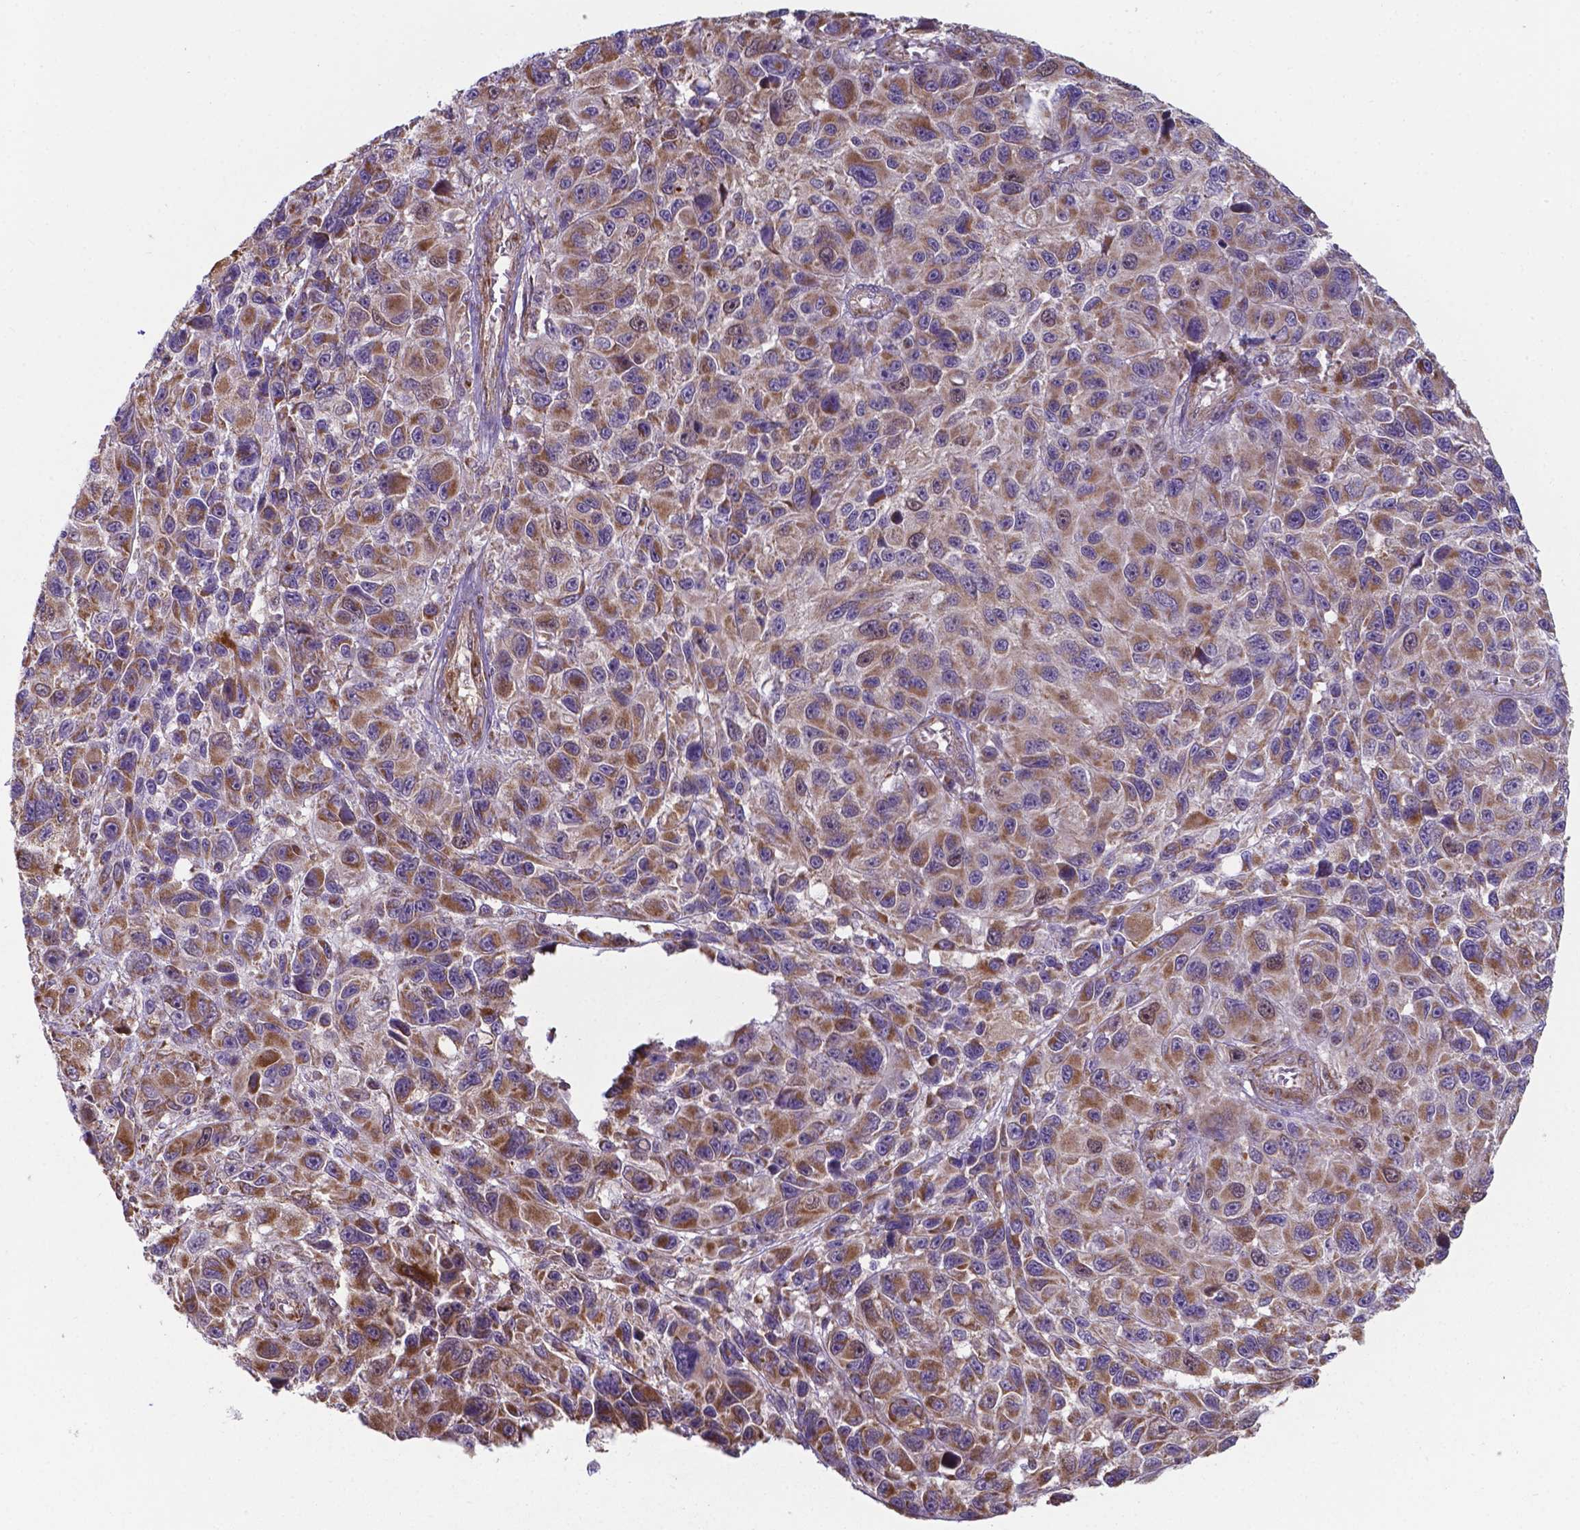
{"staining": {"intensity": "moderate", "quantity": ">75%", "location": "cytoplasmic/membranous"}, "tissue": "melanoma", "cell_type": "Tumor cells", "image_type": "cancer", "snomed": [{"axis": "morphology", "description": "Malignant melanoma, NOS"}, {"axis": "topography", "description": "Skin"}], "caption": "This histopathology image shows immunohistochemistry staining of malignant melanoma, with medium moderate cytoplasmic/membranous expression in about >75% of tumor cells.", "gene": "FAM114A1", "patient": {"sex": "male", "age": 53}}